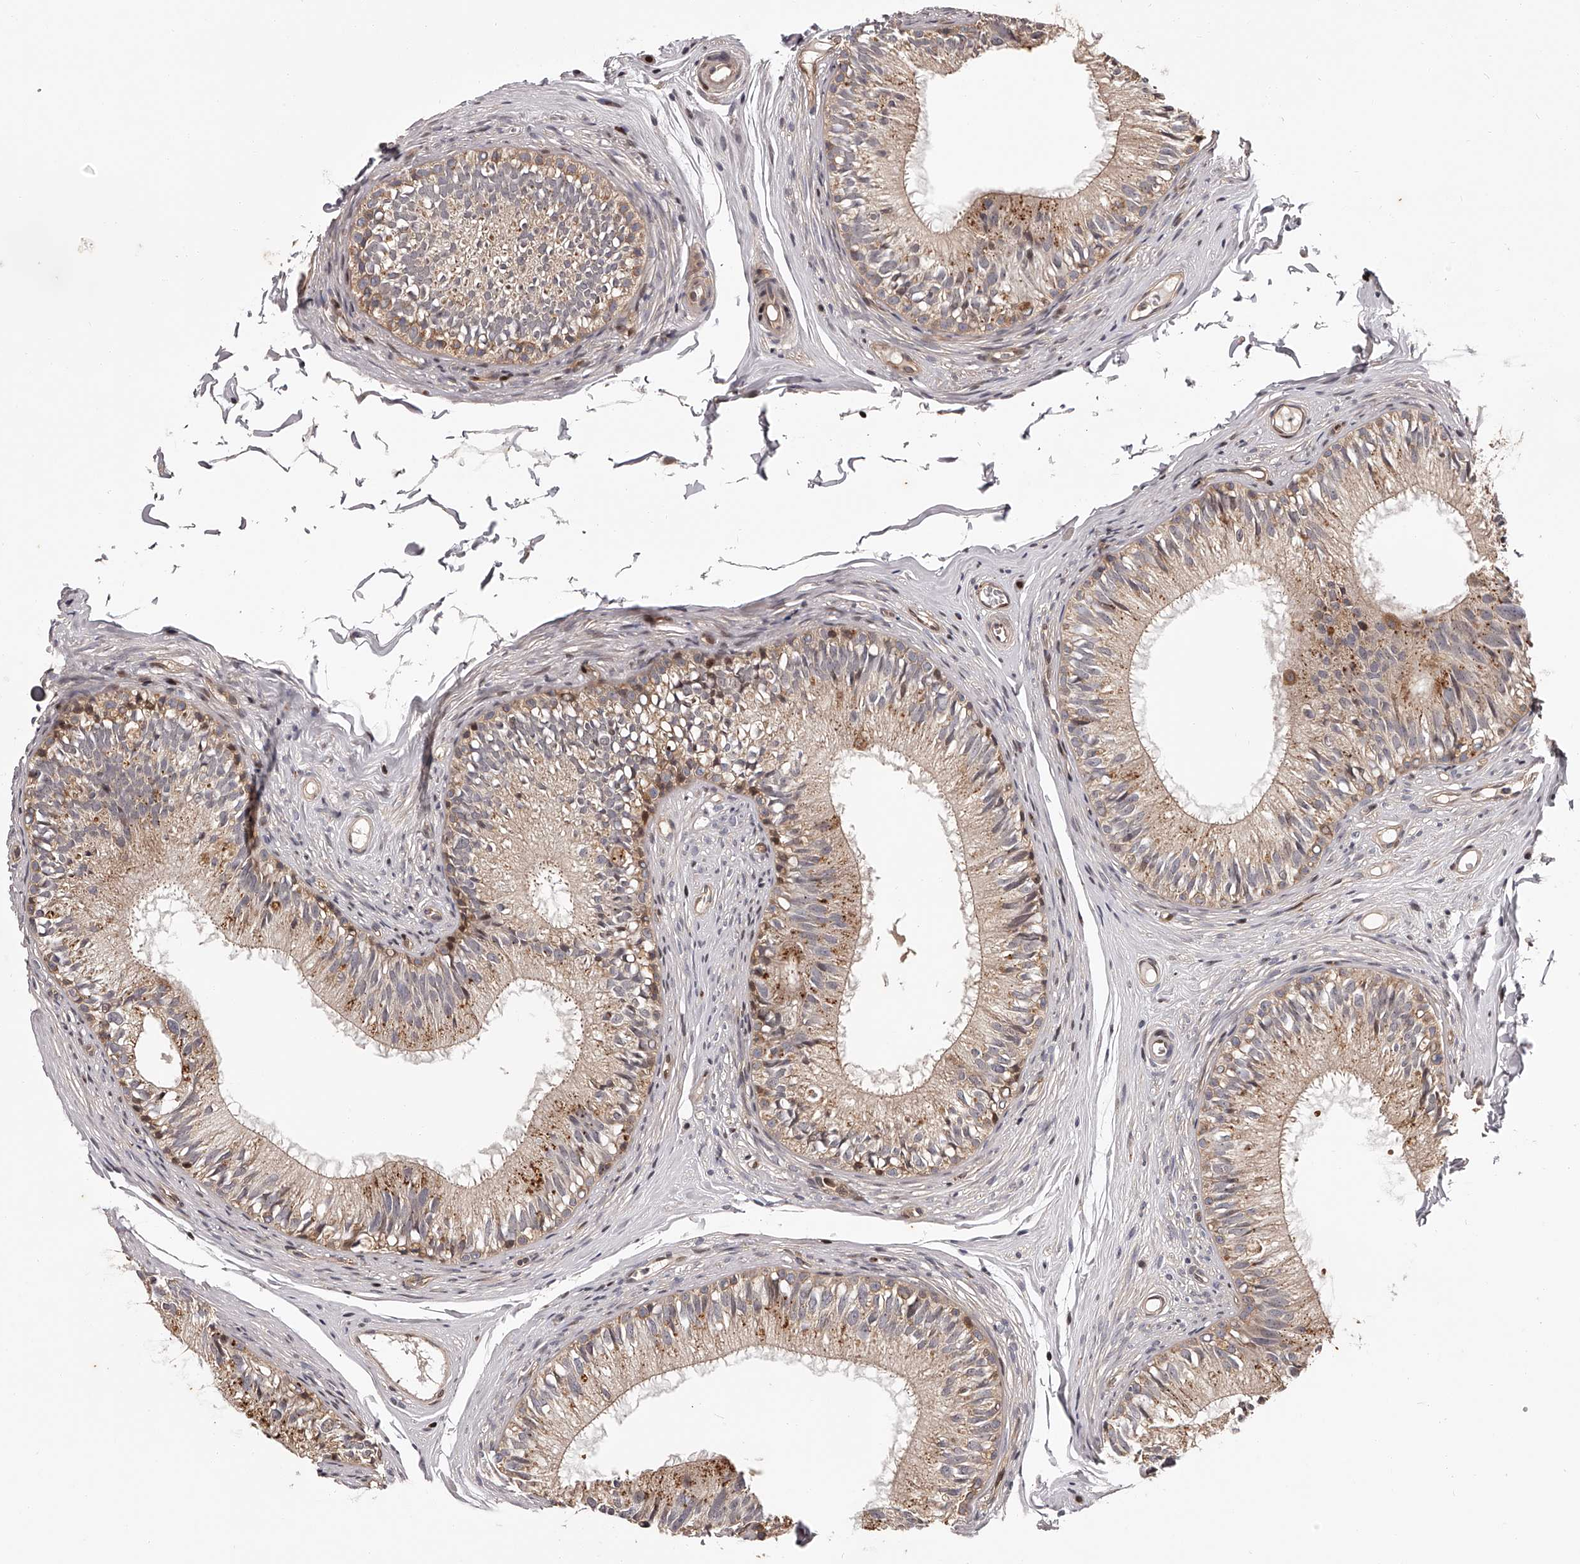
{"staining": {"intensity": "moderate", "quantity": "<25%", "location": "cytoplasmic/membranous"}, "tissue": "epididymis", "cell_type": "Glandular cells", "image_type": "normal", "snomed": [{"axis": "morphology", "description": "Normal tissue, NOS"}, {"axis": "morphology", "description": "Seminoma in situ"}, {"axis": "topography", "description": "Testis"}, {"axis": "topography", "description": "Epididymis"}], "caption": "A brown stain highlights moderate cytoplasmic/membranous staining of a protein in glandular cells of normal epididymis. Using DAB (3,3'-diaminobenzidine) (brown) and hematoxylin (blue) stains, captured at high magnification using brightfield microscopy.", "gene": "PFDN2", "patient": {"sex": "male", "age": 28}}